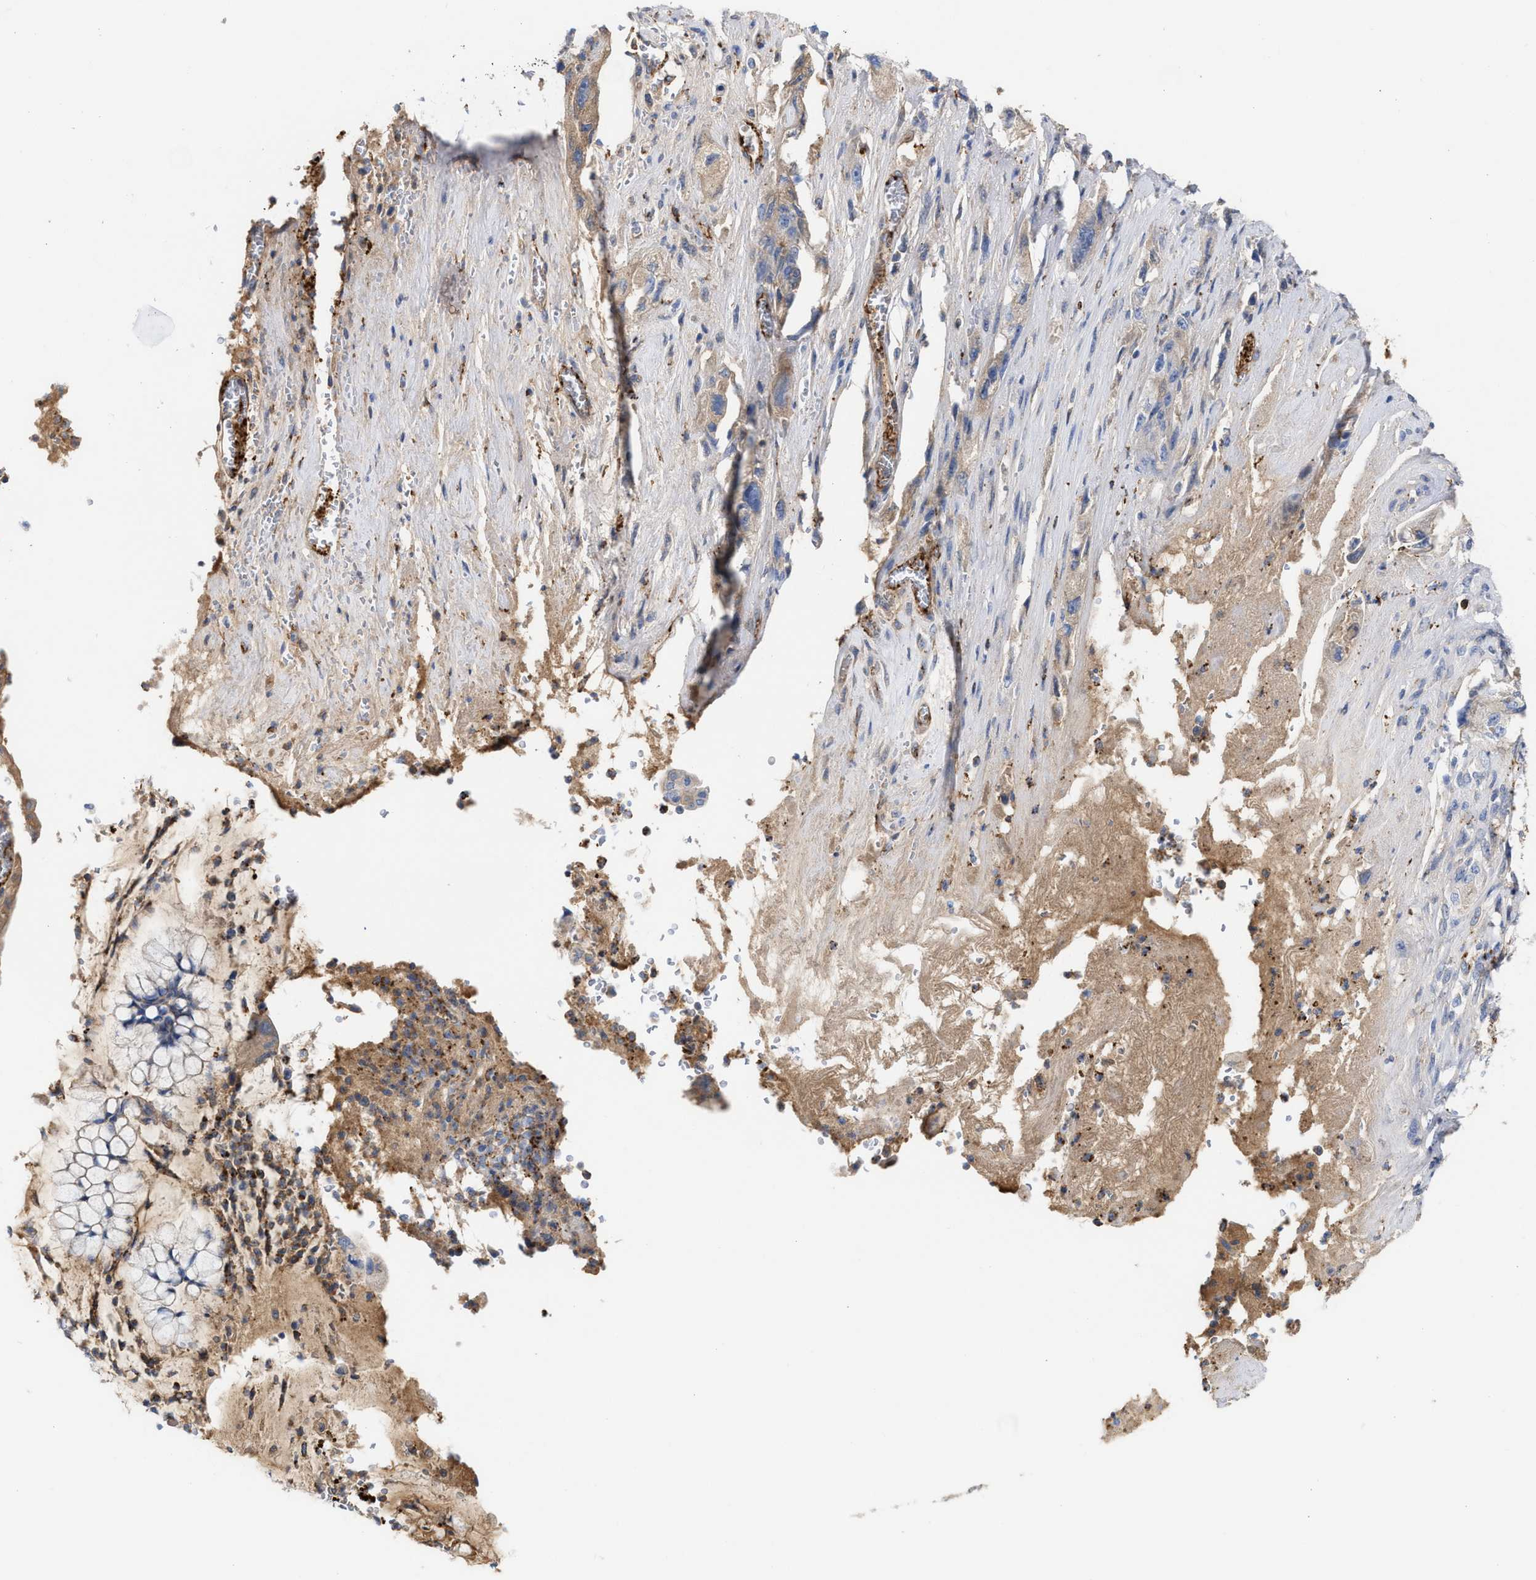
{"staining": {"intensity": "negative", "quantity": "none", "location": "none"}, "tissue": "pancreatic cancer", "cell_type": "Tumor cells", "image_type": "cancer", "snomed": [{"axis": "morphology", "description": "Adenocarcinoma, NOS"}, {"axis": "topography", "description": "Pancreas"}], "caption": "IHC image of human pancreatic cancer (adenocarcinoma) stained for a protein (brown), which exhibits no positivity in tumor cells.", "gene": "HS3ST5", "patient": {"sex": "female", "age": 73}}